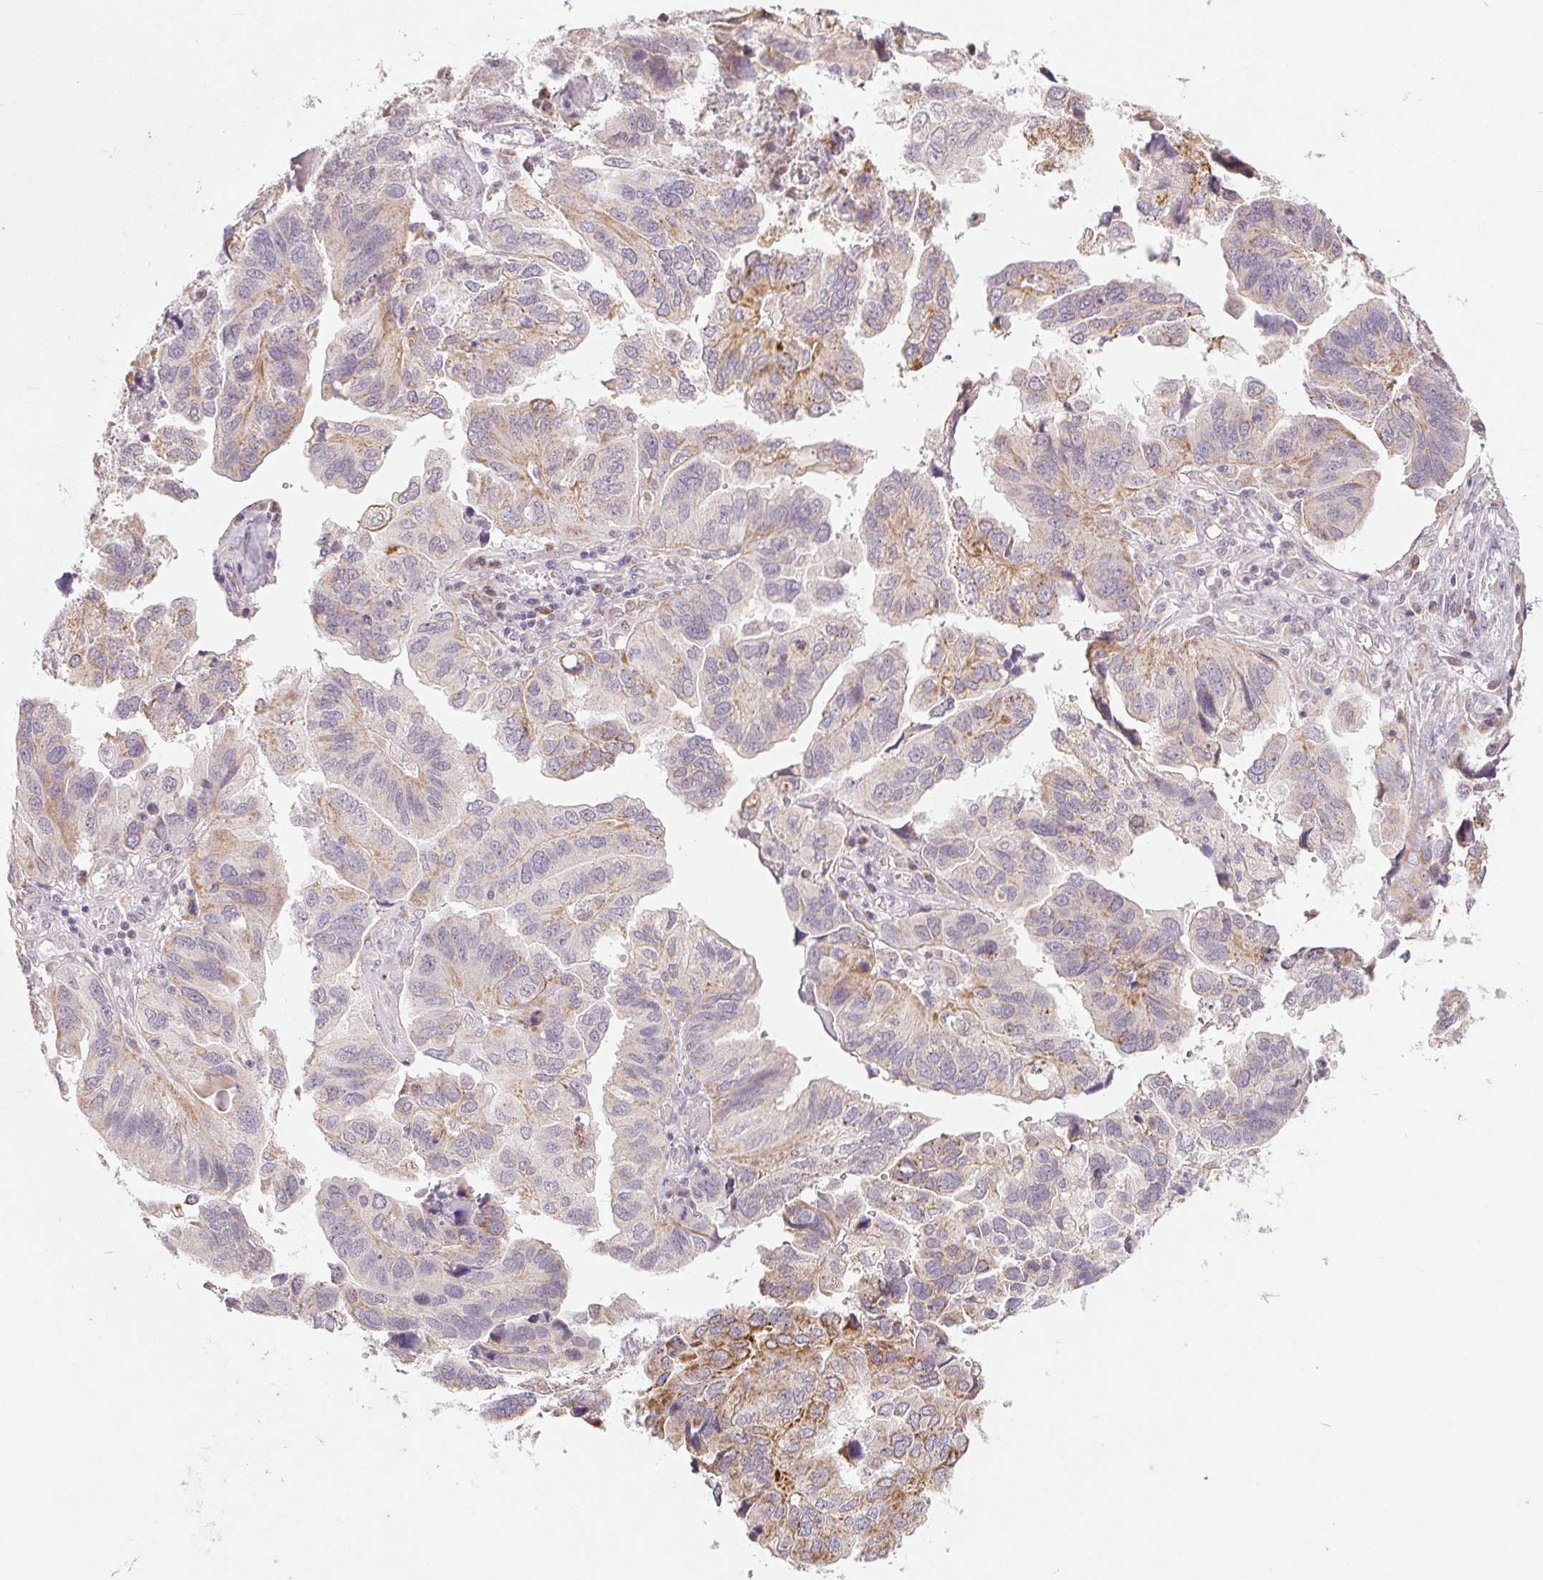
{"staining": {"intensity": "weak", "quantity": "<25%", "location": "cytoplasmic/membranous"}, "tissue": "ovarian cancer", "cell_type": "Tumor cells", "image_type": "cancer", "snomed": [{"axis": "morphology", "description": "Cystadenocarcinoma, serous, NOS"}, {"axis": "topography", "description": "Ovary"}], "caption": "The IHC histopathology image has no significant positivity in tumor cells of ovarian serous cystadenocarcinoma tissue. The staining is performed using DAB brown chromogen with nuclei counter-stained in using hematoxylin.", "gene": "GHITM", "patient": {"sex": "female", "age": 79}}